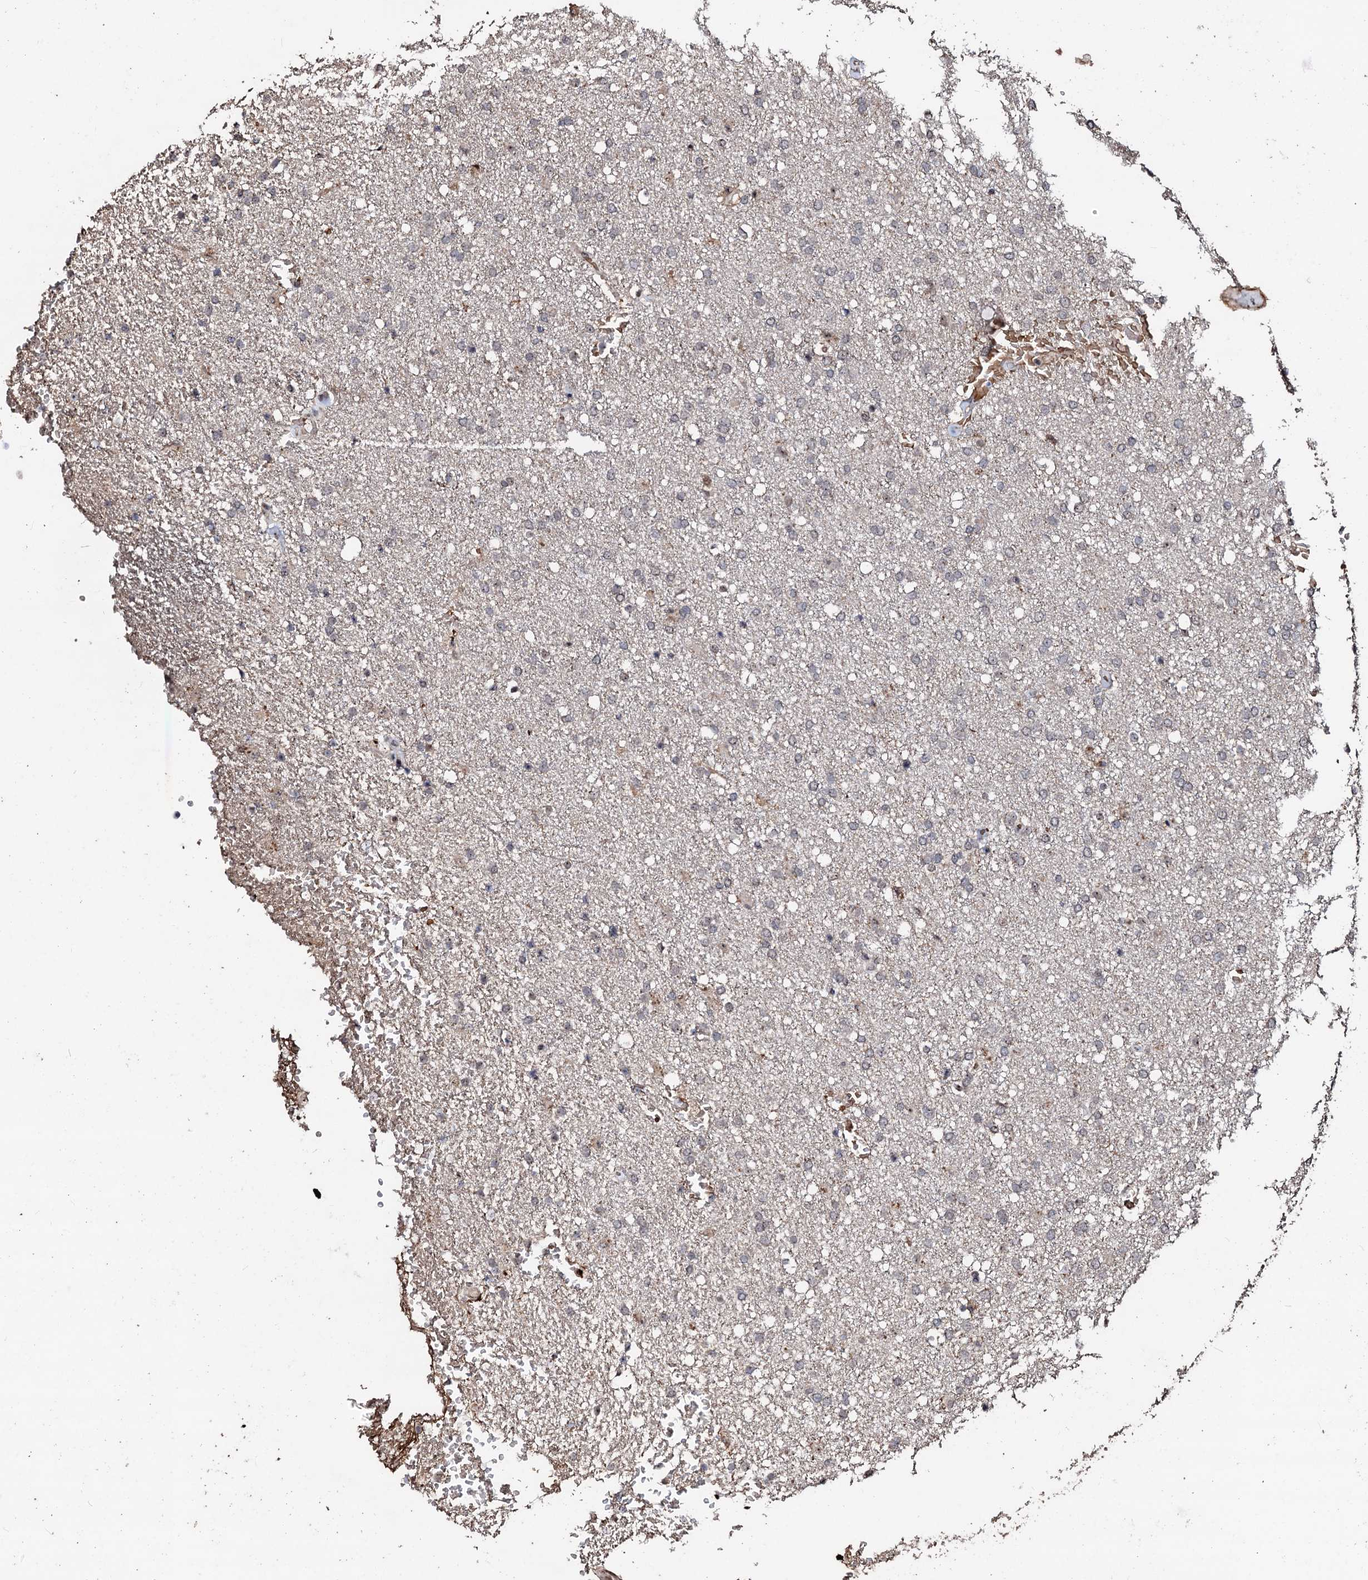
{"staining": {"intensity": "negative", "quantity": "none", "location": "none"}, "tissue": "glioma", "cell_type": "Tumor cells", "image_type": "cancer", "snomed": [{"axis": "morphology", "description": "Glioma, malignant, High grade"}, {"axis": "topography", "description": "Brain"}], "caption": "Immunohistochemistry (IHC) image of glioma stained for a protein (brown), which demonstrates no positivity in tumor cells. The staining was performed using DAB to visualize the protein expression in brown, while the nuclei were stained in blue with hematoxylin (Magnification: 20x).", "gene": "SUPT7L", "patient": {"sex": "male", "age": 72}}